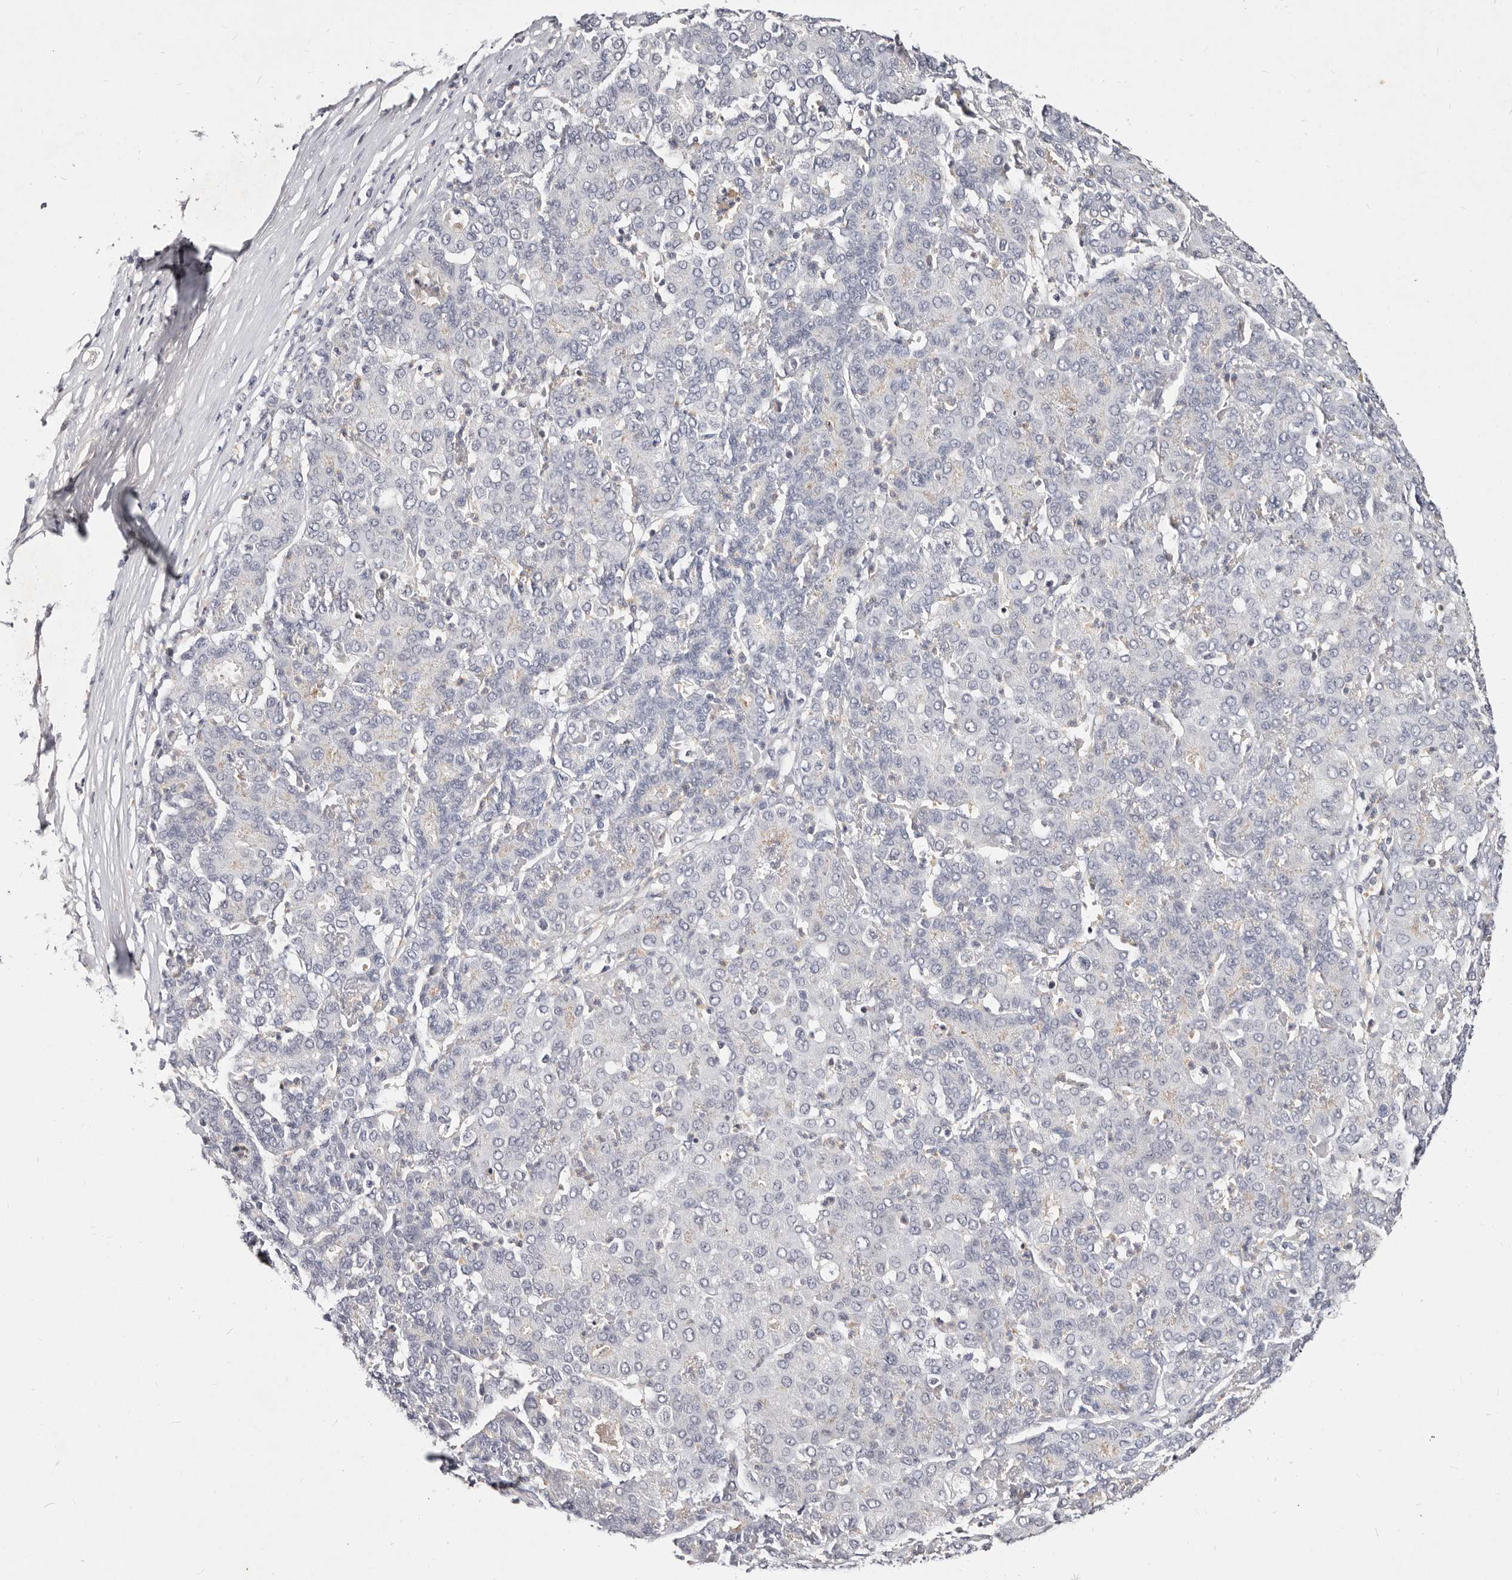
{"staining": {"intensity": "negative", "quantity": "none", "location": "none"}, "tissue": "liver cancer", "cell_type": "Tumor cells", "image_type": "cancer", "snomed": [{"axis": "morphology", "description": "Carcinoma, Hepatocellular, NOS"}, {"axis": "topography", "description": "Liver"}], "caption": "IHC of human liver hepatocellular carcinoma reveals no positivity in tumor cells.", "gene": "MRPS33", "patient": {"sex": "male", "age": 65}}